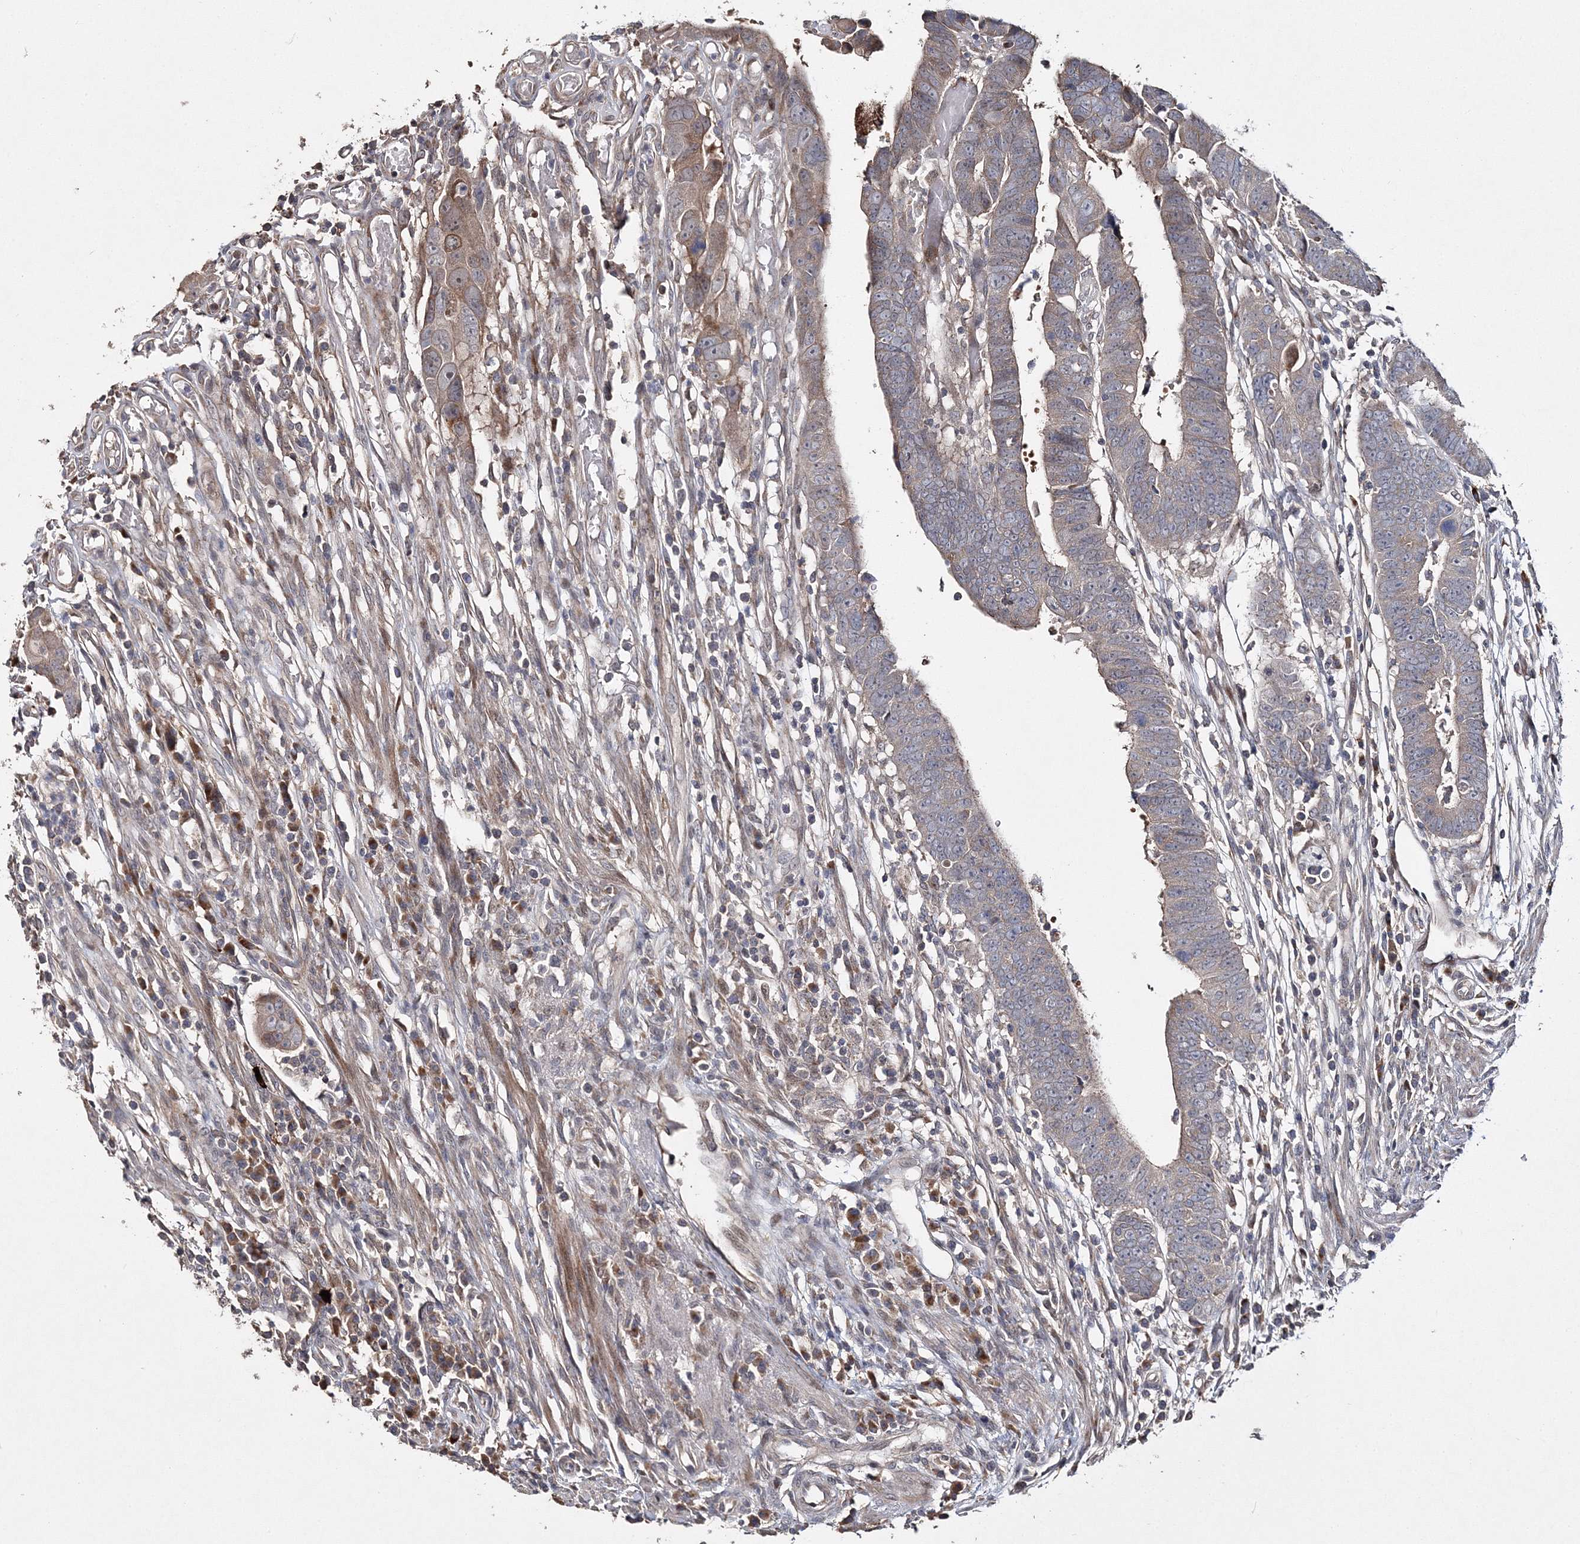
{"staining": {"intensity": "moderate", "quantity": "<25%", "location": "cytoplasmic/membranous"}, "tissue": "colorectal cancer", "cell_type": "Tumor cells", "image_type": "cancer", "snomed": [{"axis": "morphology", "description": "Adenocarcinoma, NOS"}, {"axis": "topography", "description": "Rectum"}], "caption": "Immunohistochemical staining of colorectal adenocarcinoma demonstrates low levels of moderate cytoplasmic/membranous protein positivity in approximately <25% of tumor cells.", "gene": "GJB5", "patient": {"sex": "female", "age": 65}}